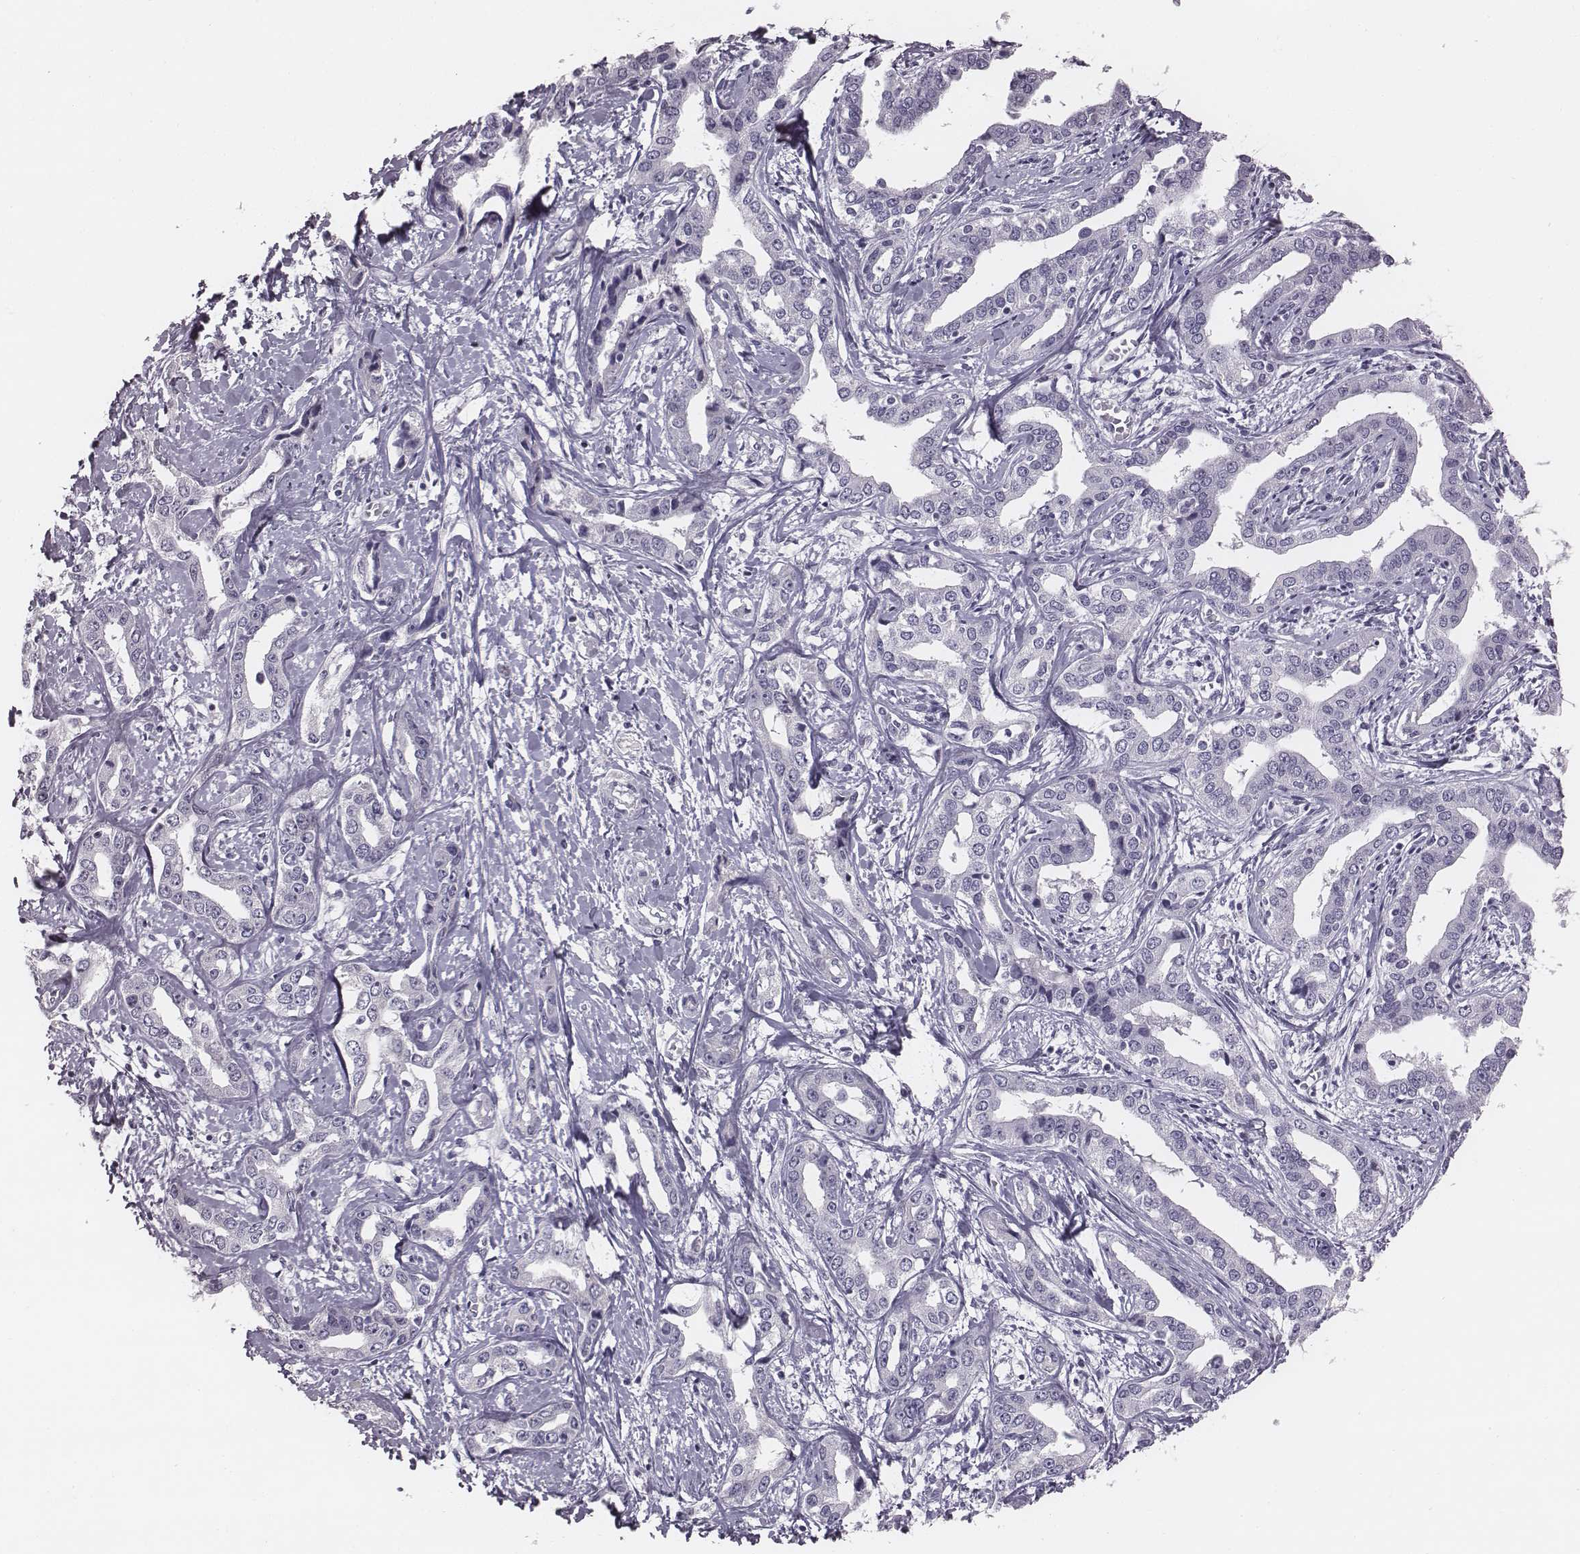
{"staining": {"intensity": "negative", "quantity": "none", "location": "none"}, "tissue": "liver cancer", "cell_type": "Tumor cells", "image_type": "cancer", "snomed": [{"axis": "morphology", "description": "Cholangiocarcinoma"}, {"axis": "topography", "description": "Liver"}], "caption": "Cholangiocarcinoma (liver) stained for a protein using IHC demonstrates no expression tumor cells.", "gene": "PDE8B", "patient": {"sex": "male", "age": 59}}